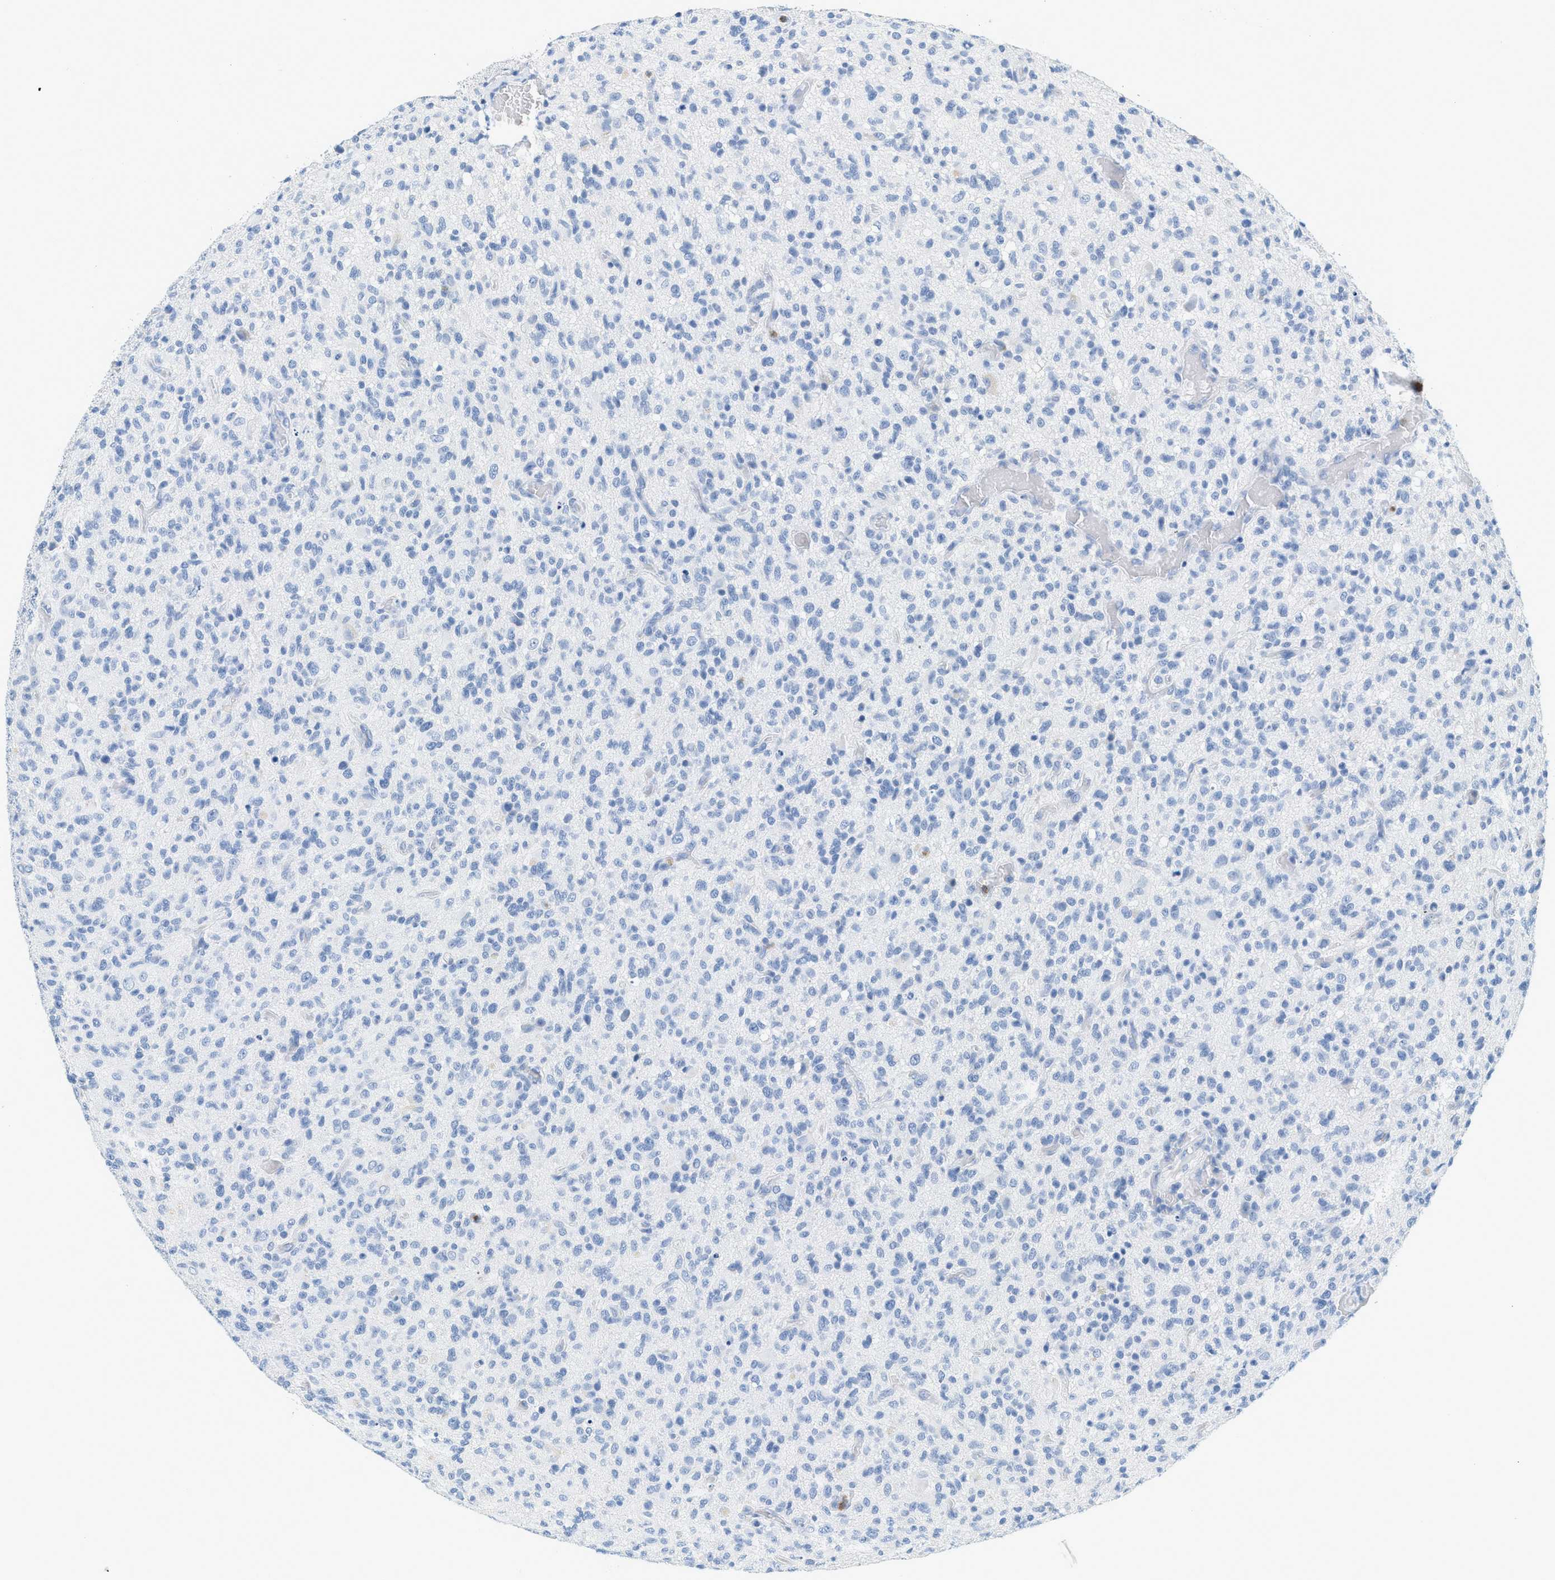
{"staining": {"intensity": "negative", "quantity": "none", "location": "none"}, "tissue": "glioma", "cell_type": "Tumor cells", "image_type": "cancer", "snomed": [{"axis": "morphology", "description": "Glioma, malignant, High grade"}, {"axis": "topography", "description": "Brain"}], "caption": "IHC histopathology image of neoplastic tissue: human malignant glioma (high-grade) stained with DAB (3,3'-diaminobenzidine) reveals no significant protein expression in tumor cells.", "gene": "LCN2", "patient": {"sex": "male", "age": 71}}